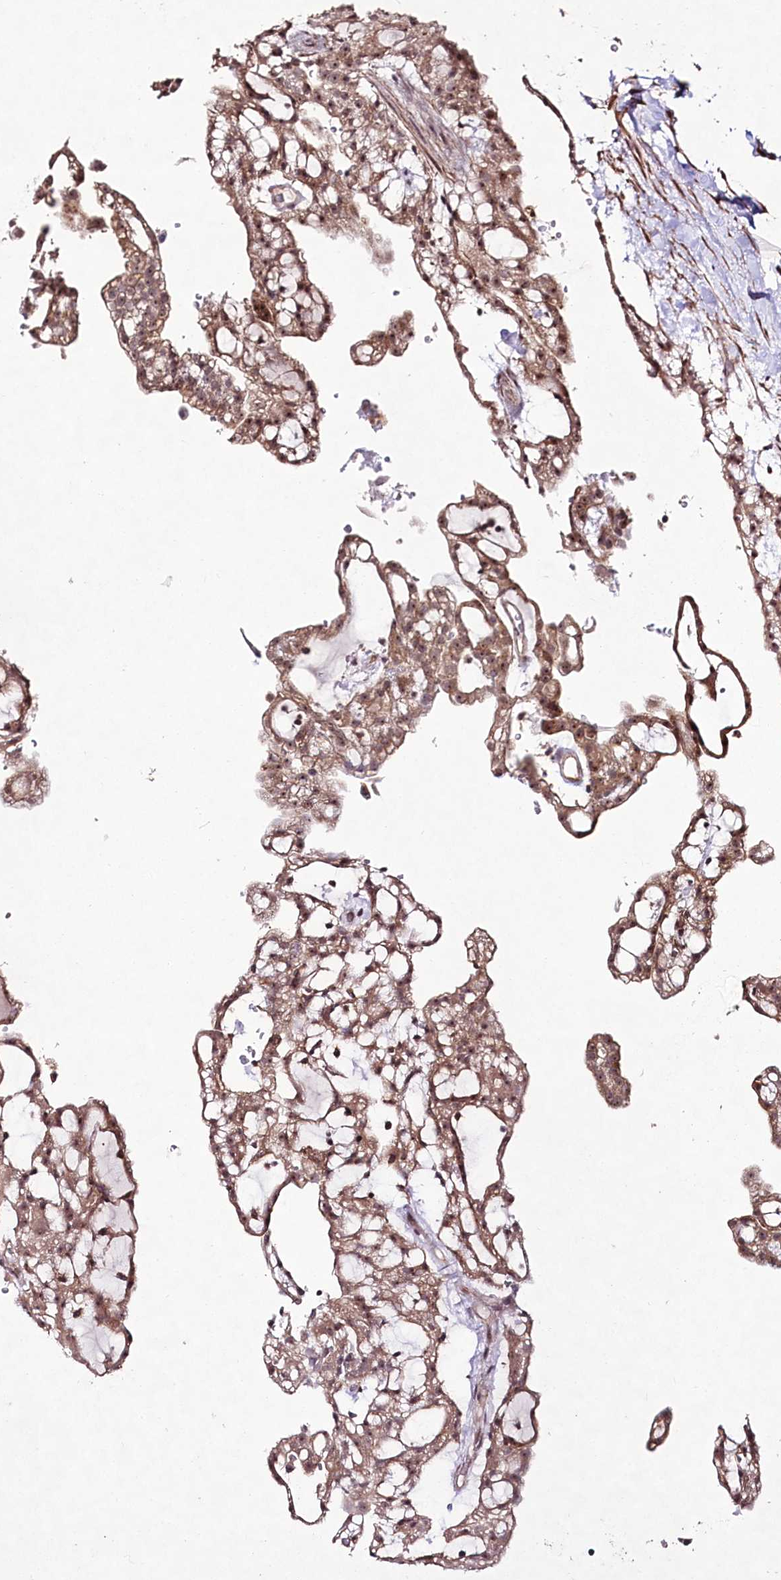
{"staining": {"intensity": "moderate", "quantity": ">75%", "location": "cytoplasmic/membranous,nuclear"}, "tissue": "renal cancer", "cell_type": "Tumor cells", "image_type": "cancer", "snomed": [{"axis": "morphology", "description": "Adenocarcinoma, NOS"}, {"axis": "topography", "description": "Kidney"}], "caption": "An image of human renal cancer stained for a protein displays moderate cytoplasmic/membranous and nuclear brown staining in tumor cells.", "gene": "CCDC59", "patient": {"sex": "male", "age": 63}}